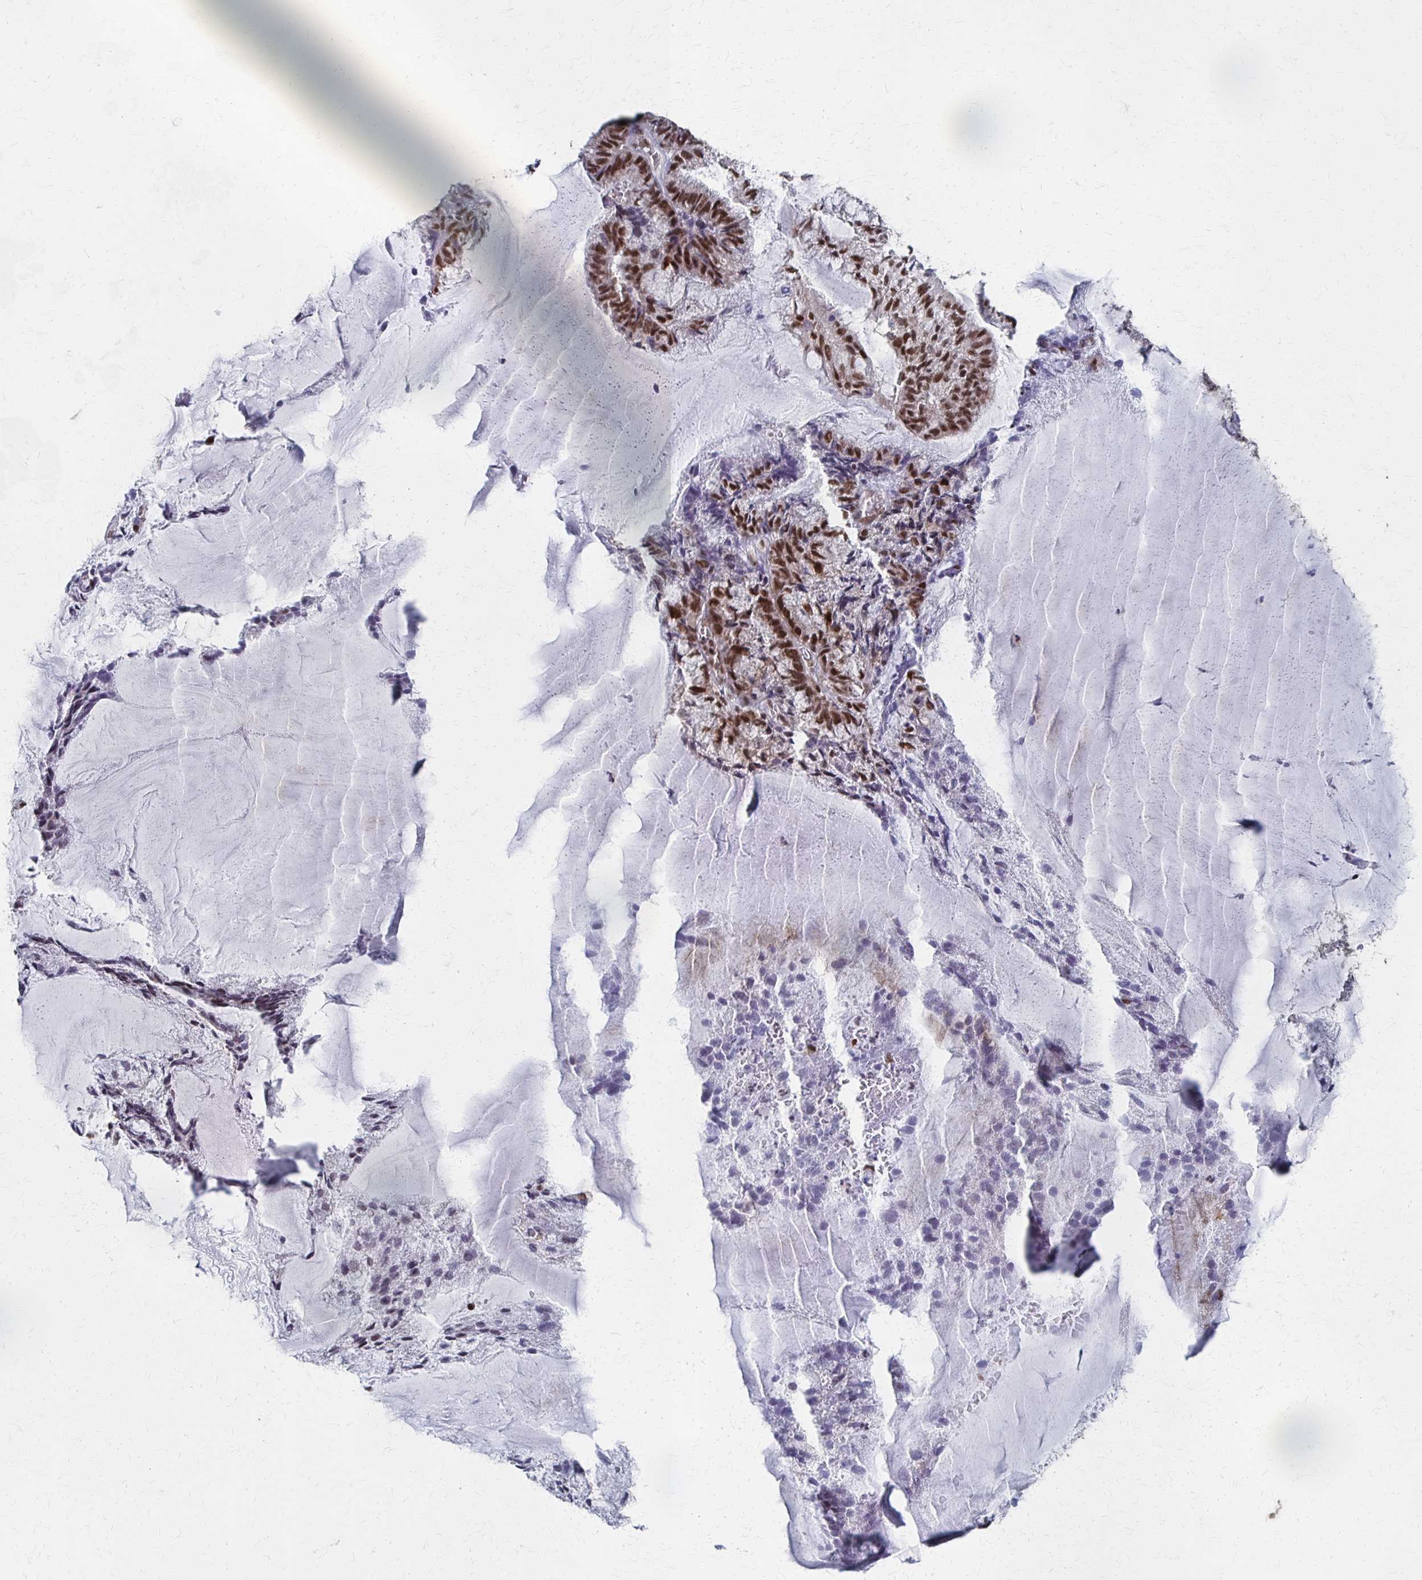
{"staining": {"intensity": "moderate", "quantity": ">75%", "location": "nuclear"}, "tissue": "endometrial cancer", "cell_type": "Tumor cells", "image_type": "cancer", "snomed": [{"axis": "morphology", "description": "Carcinoma, NOS"}, {"axis": "topography", "description": "Endometrium"}], "caption": "An image of human endometrial cancer (carcinoma) stained for a protein exhibits moderate nuclear brown staining in tumor cells.", "gene": "GTF2B", "patient": {"sex": "female", "age": 62}}